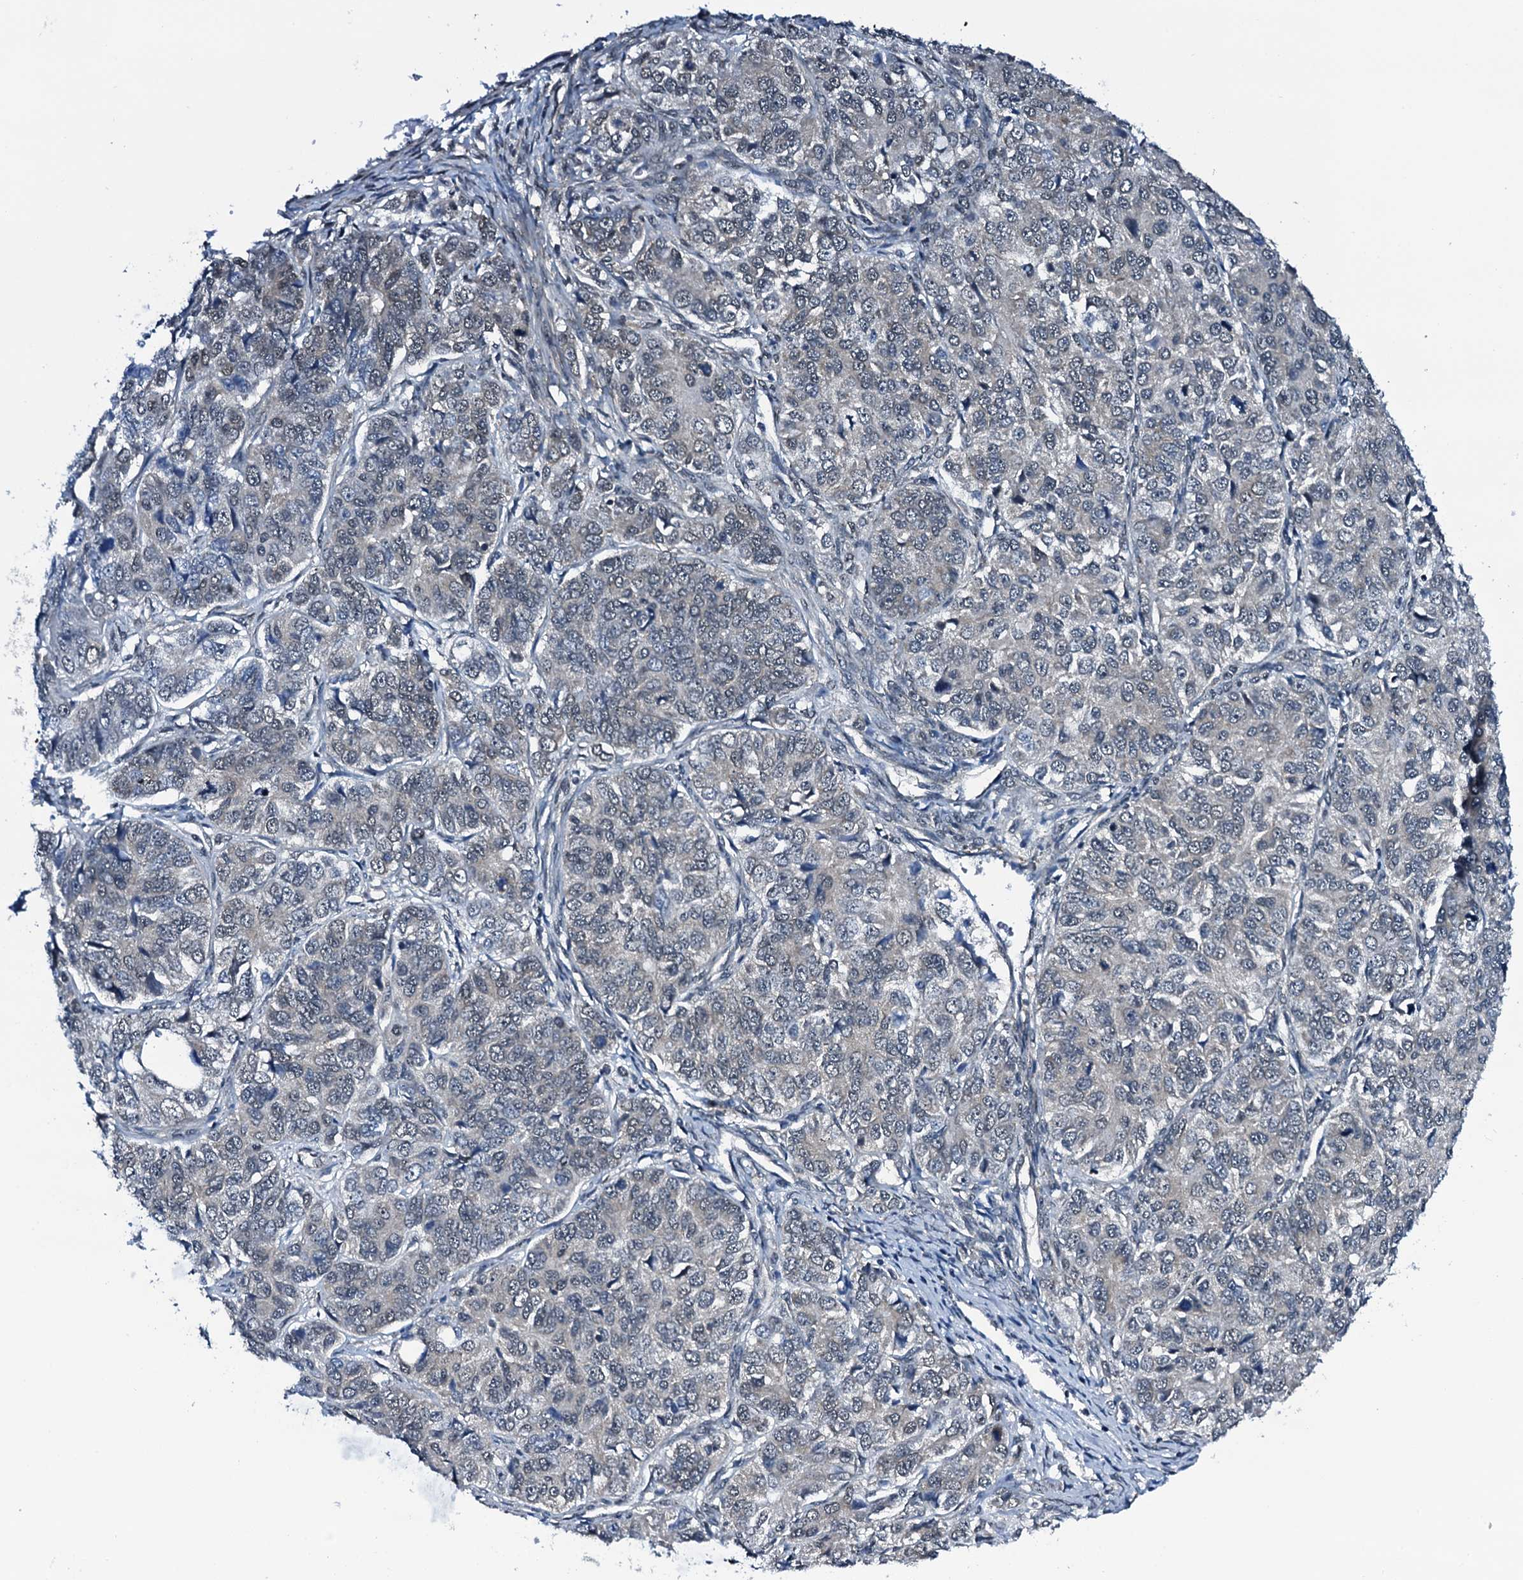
{"staining": {"intensity": "negative", "quantity": "none", "location": "none"}, "tissue": "ovarian cancer", "cell_type": "Tumor cells", "image_type": "cancer", "snomed": [{"axis": "morphology", "description": "Carcinoma, endometroid"}, {"axis": "topography", "description": "Ovary"}], "caption": "There is no significant expression in tumor cells of endometroid carcinoma (ovarian). (DAB IHC visualized using brightfield microscopy, high magnification).", "gene": "CWC15", "patient": {"sex": "female", "age": 51}}